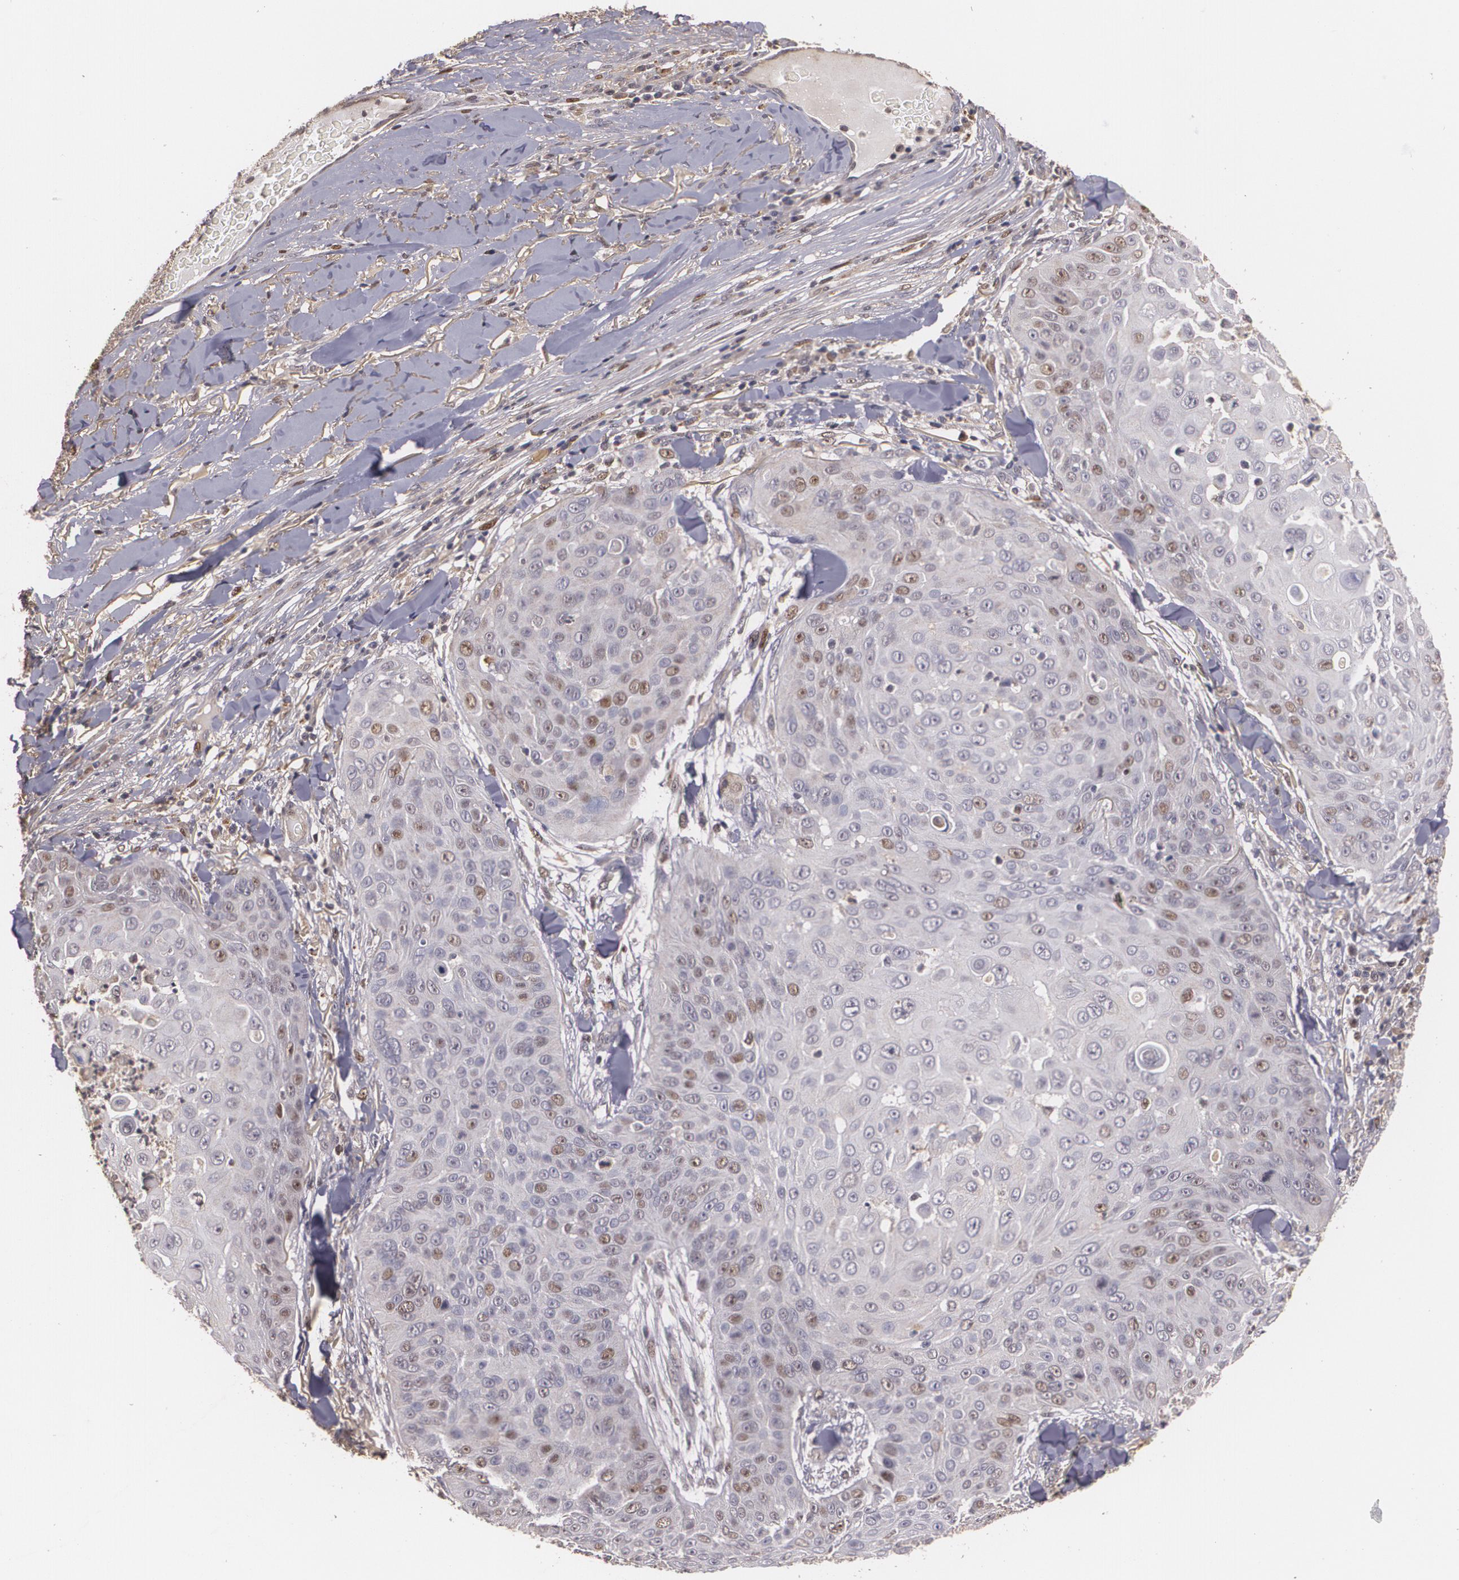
{"staining": {"intensity": "weak", "quantity": "25%-75%", "location": "nuclear"}, "tissue": "skin cancer", "cell_type": "Tumor cells", "image_type": "cancer", "snomed": [{"axis": "morphology", "description": "Squamous cell carcinoma, NOS"}, {"axis": "topography", "description": "Skin"}], "caption": "Immunohistochemical staining of skin cancer exhibits low levels of weak nuclear protein staining in about 25%-75% of tumor cells.", "gene": "BRCA1", "patient": {"sex": "male", "age": 82}}